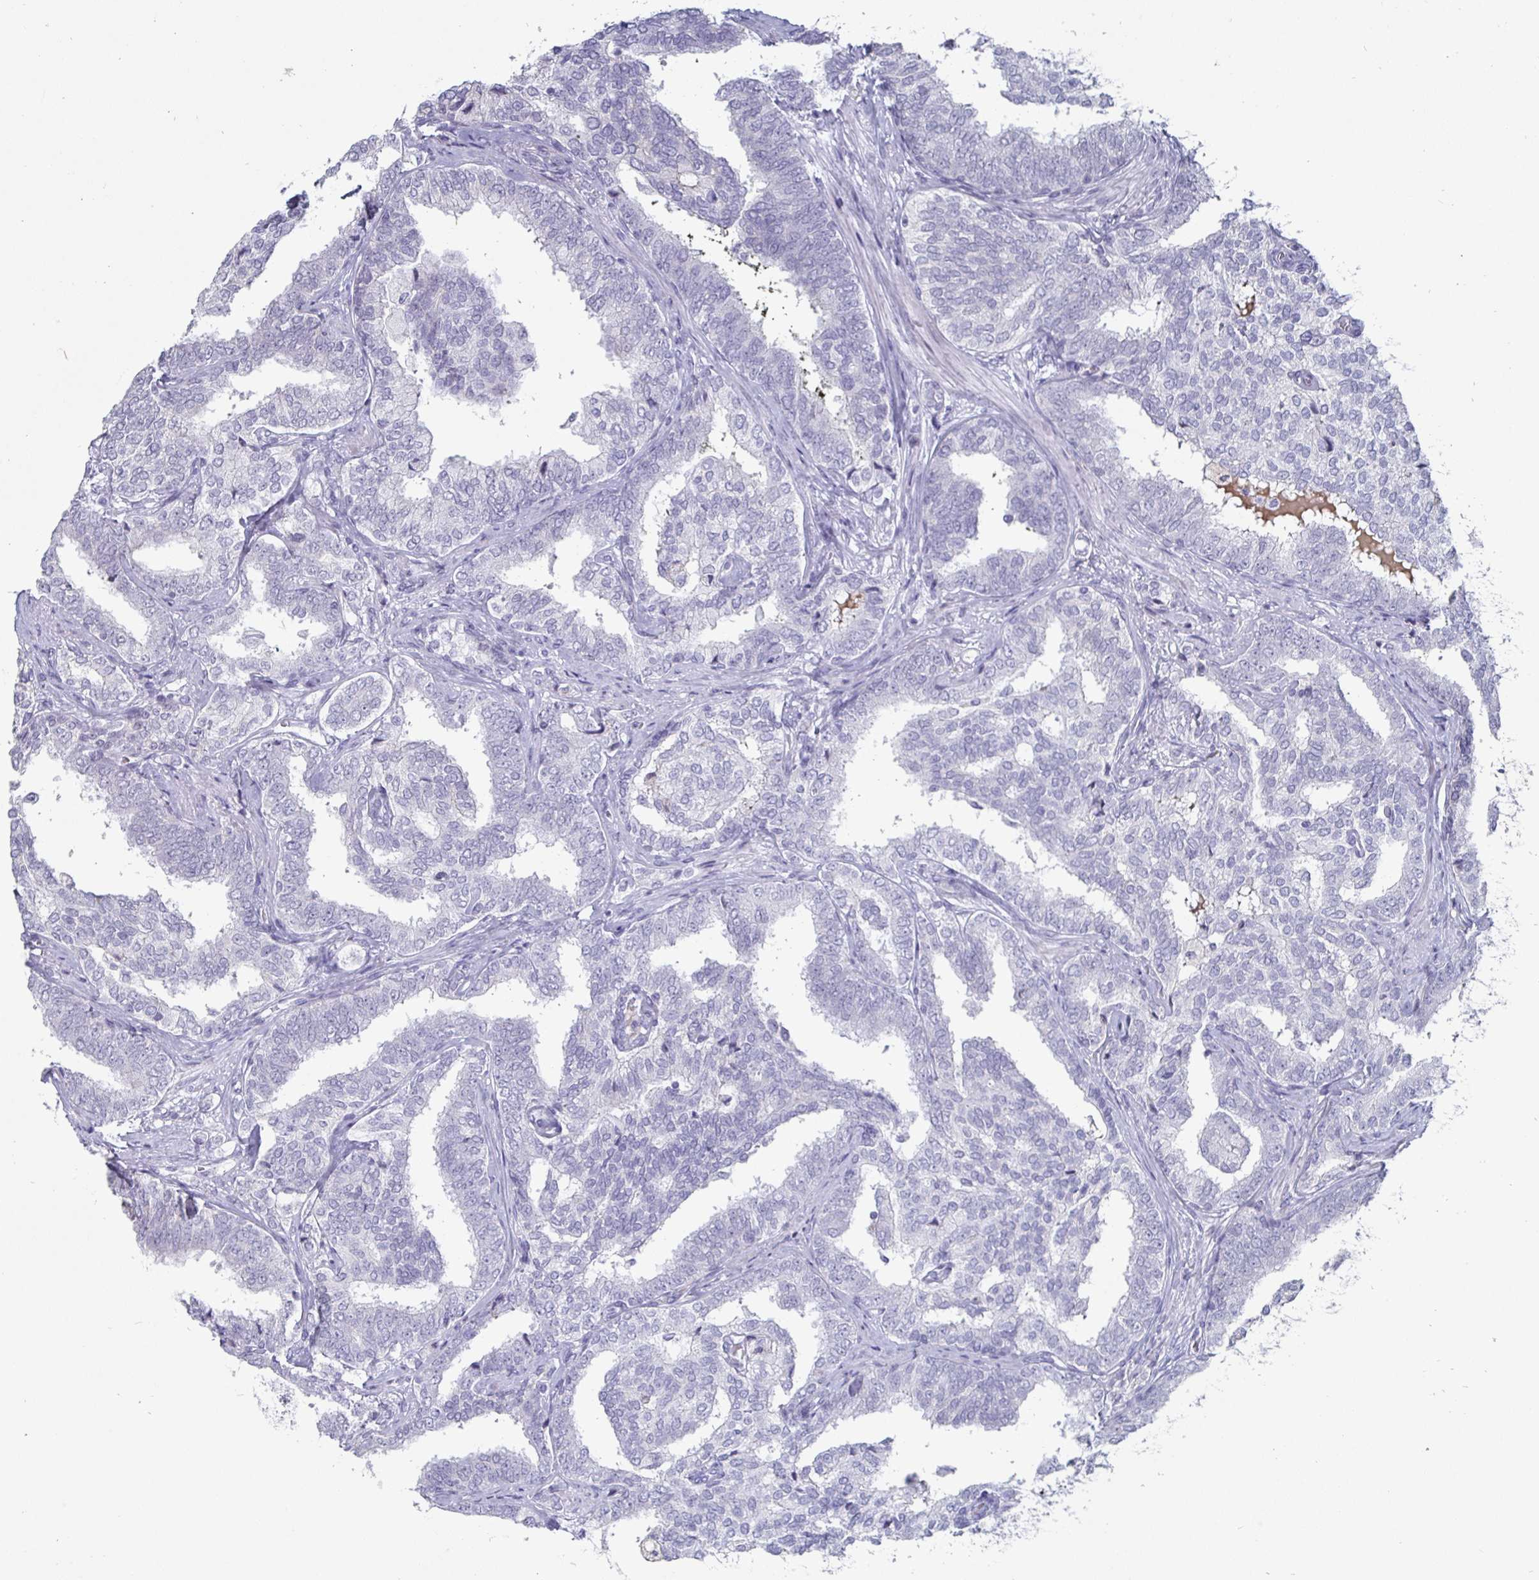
{"staining": {"intensity": "negative", "quantity": "none", "location": "none"}, "tissue": "prostate cancer", "cell_type": "Tumor cells", "image_type": "cancer", "snomed": [{"axis": "morphology", "description": "Adenocarcinoma, High grade"}, {"axis": "topography", "description": "Prostate"}], "caption": "The photomicrograph displays no significant expression in tumor cells of prostate cancer (adenocarcinoma (high-grade)). (Stains: DAB IHC with hematoxylin counter stain, Microscopy: brightfield microscopy at high magnification).", "gene": "OOSP2", "patient": {"sex": "male", "age": 72}}